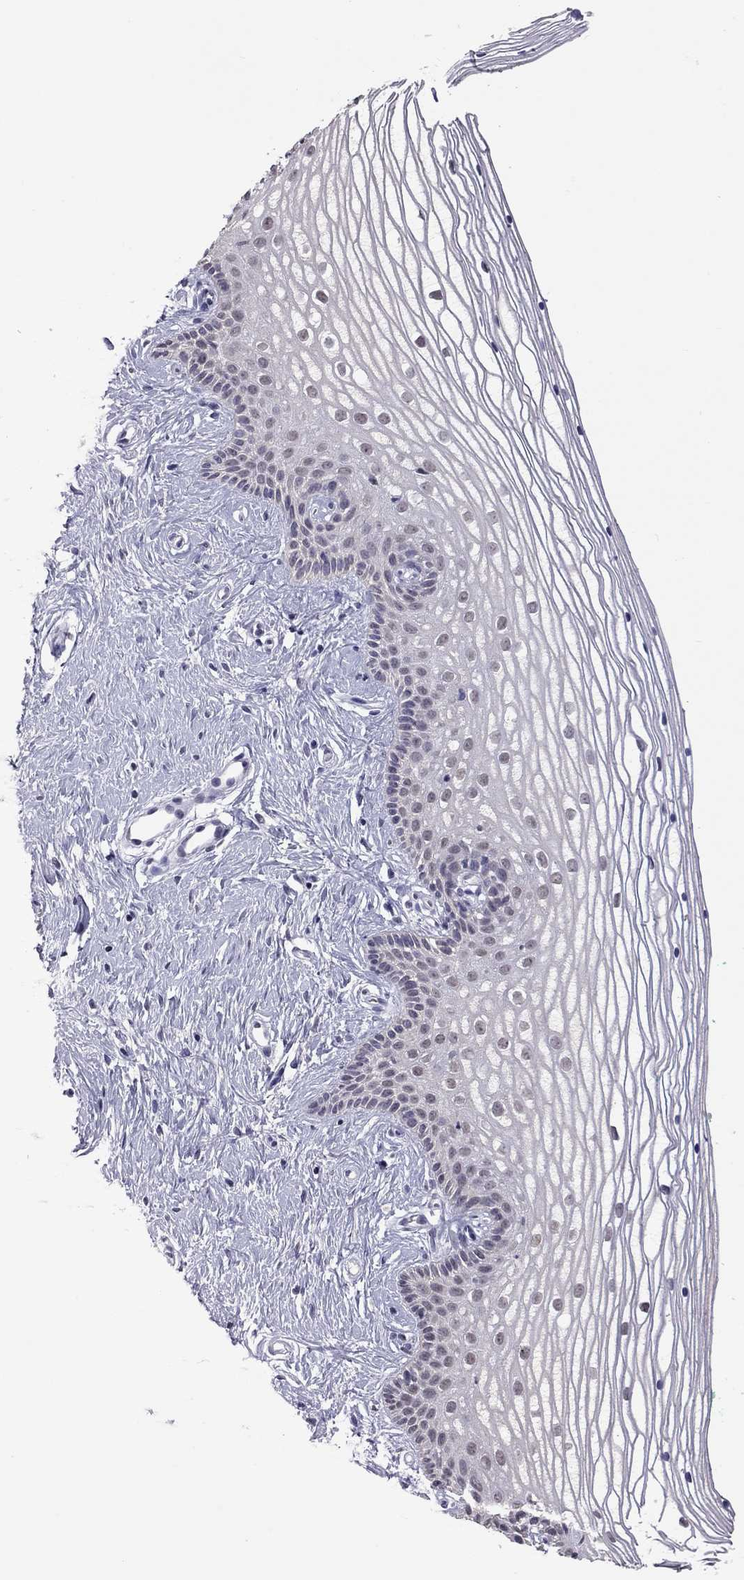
{"staining": {"intensity": "negative", "quantity": "none", "location": "none"}, "tissue": "vagina", "cell_type": "Squamous epithelial cells", "image_type": "normal", "snomed": [{"axis": "morphology", "description": "Normal tissue, NOS"}, {"axis": "topography", "description": "Vagina"}], "caption": "The IHC image has no significant expression in squamous epithelial cells of vagina. (DAB (3,3'-diaminobenzidine) immunohistochemistry (IHC), high magnification).", "gene": "PPP1R3A", "patient": {"sex": "female", "age": 36}}